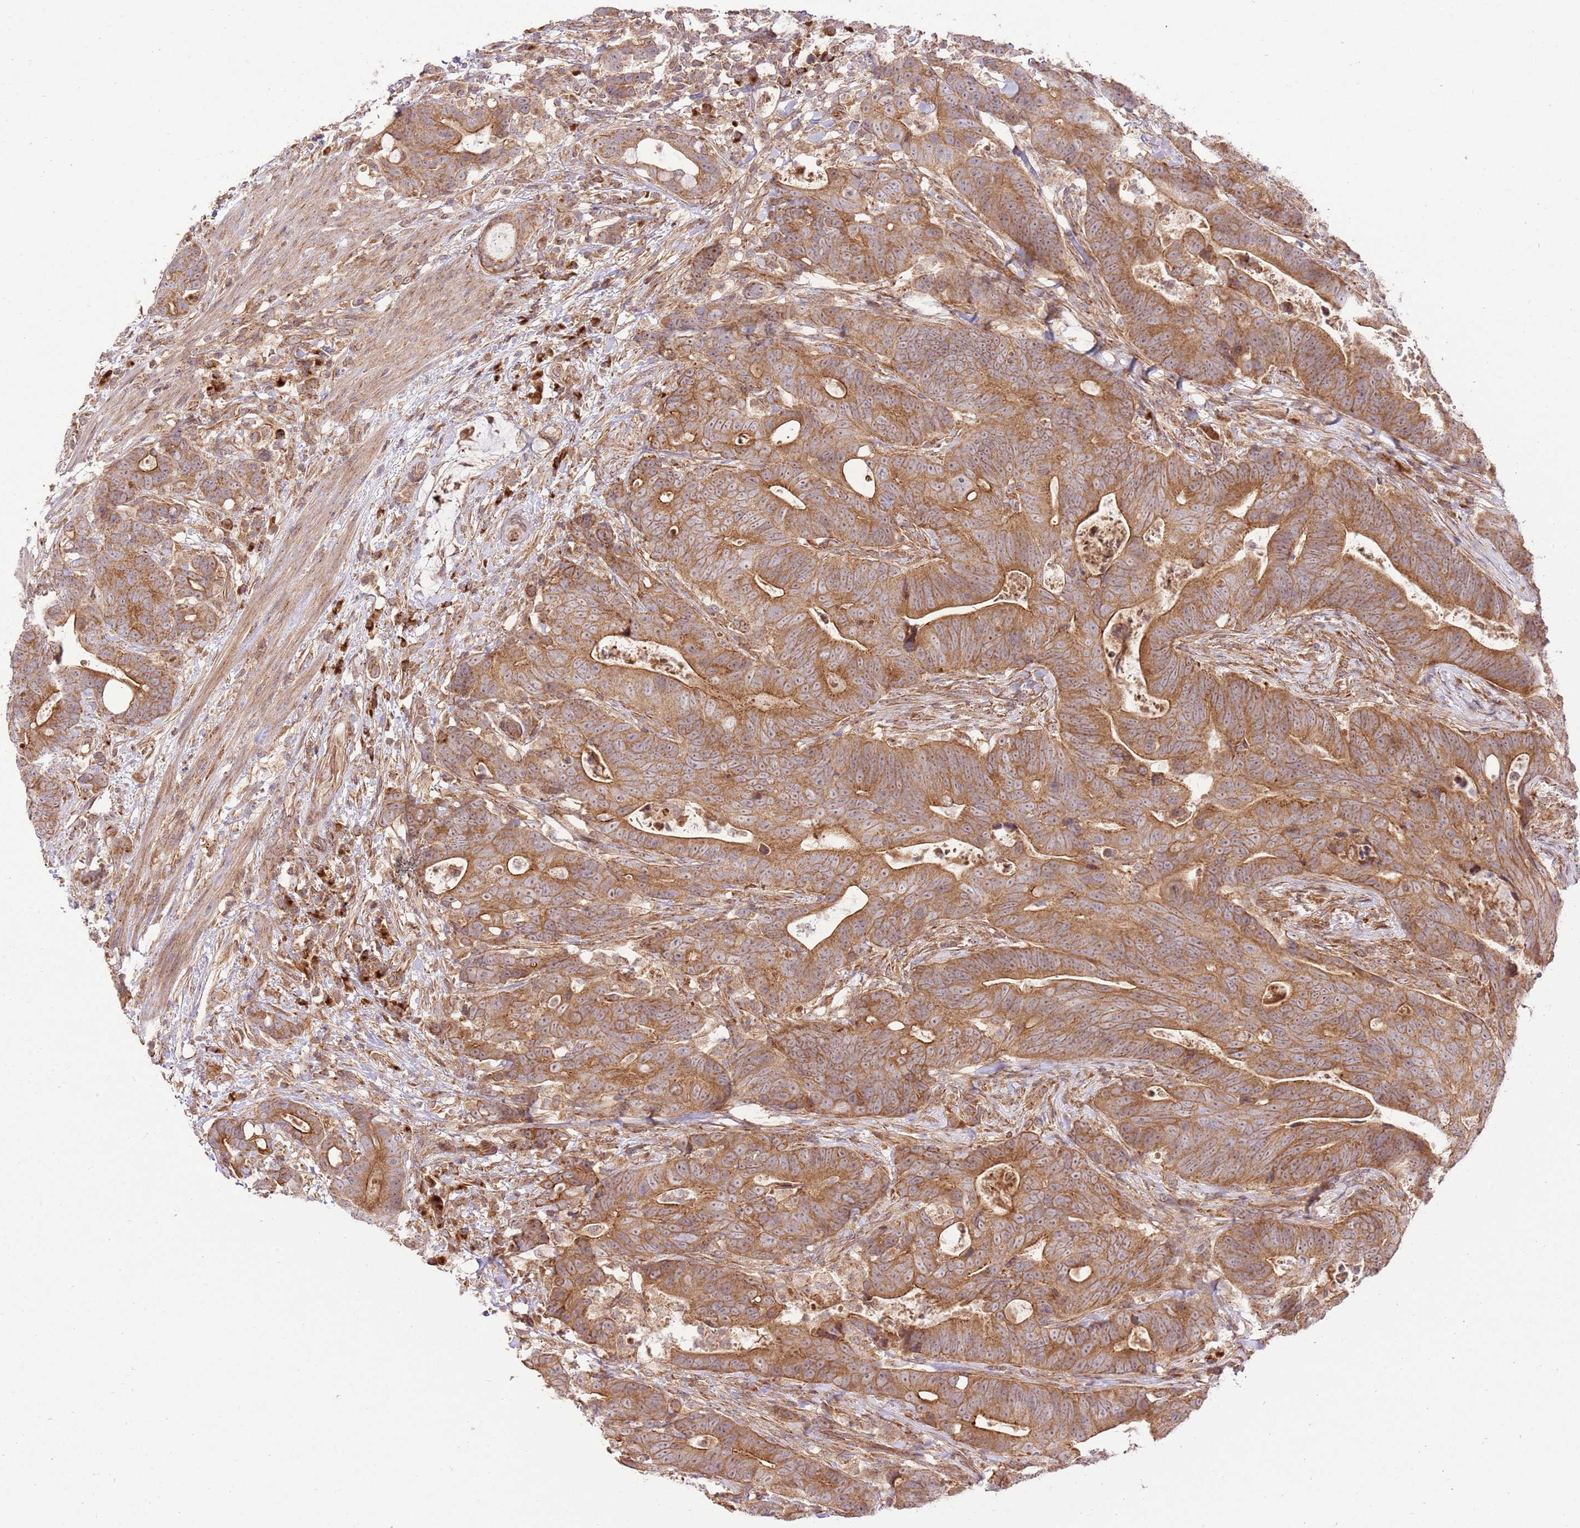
{"staining": {"intensity": "moderate", "quantity": ">75%", "location": "cytoplasmic/membranous"}, "tissue": "colorectal cancer", "cell_type": "Tumor cells", "image_type": "cancer", "snomed": [{"axis": "morphology", "description": "Adenocarcinoma, NOS"}, {"axis": "topography", "description": "Colon"}], "caption": "An image of colorectal cancer stained for a protein exhibits moderate cytoplasmic/membranous brown staining in tumor cells.", "gene": "SPATA2L", "patient": {"sex": "female", "age": 82}}